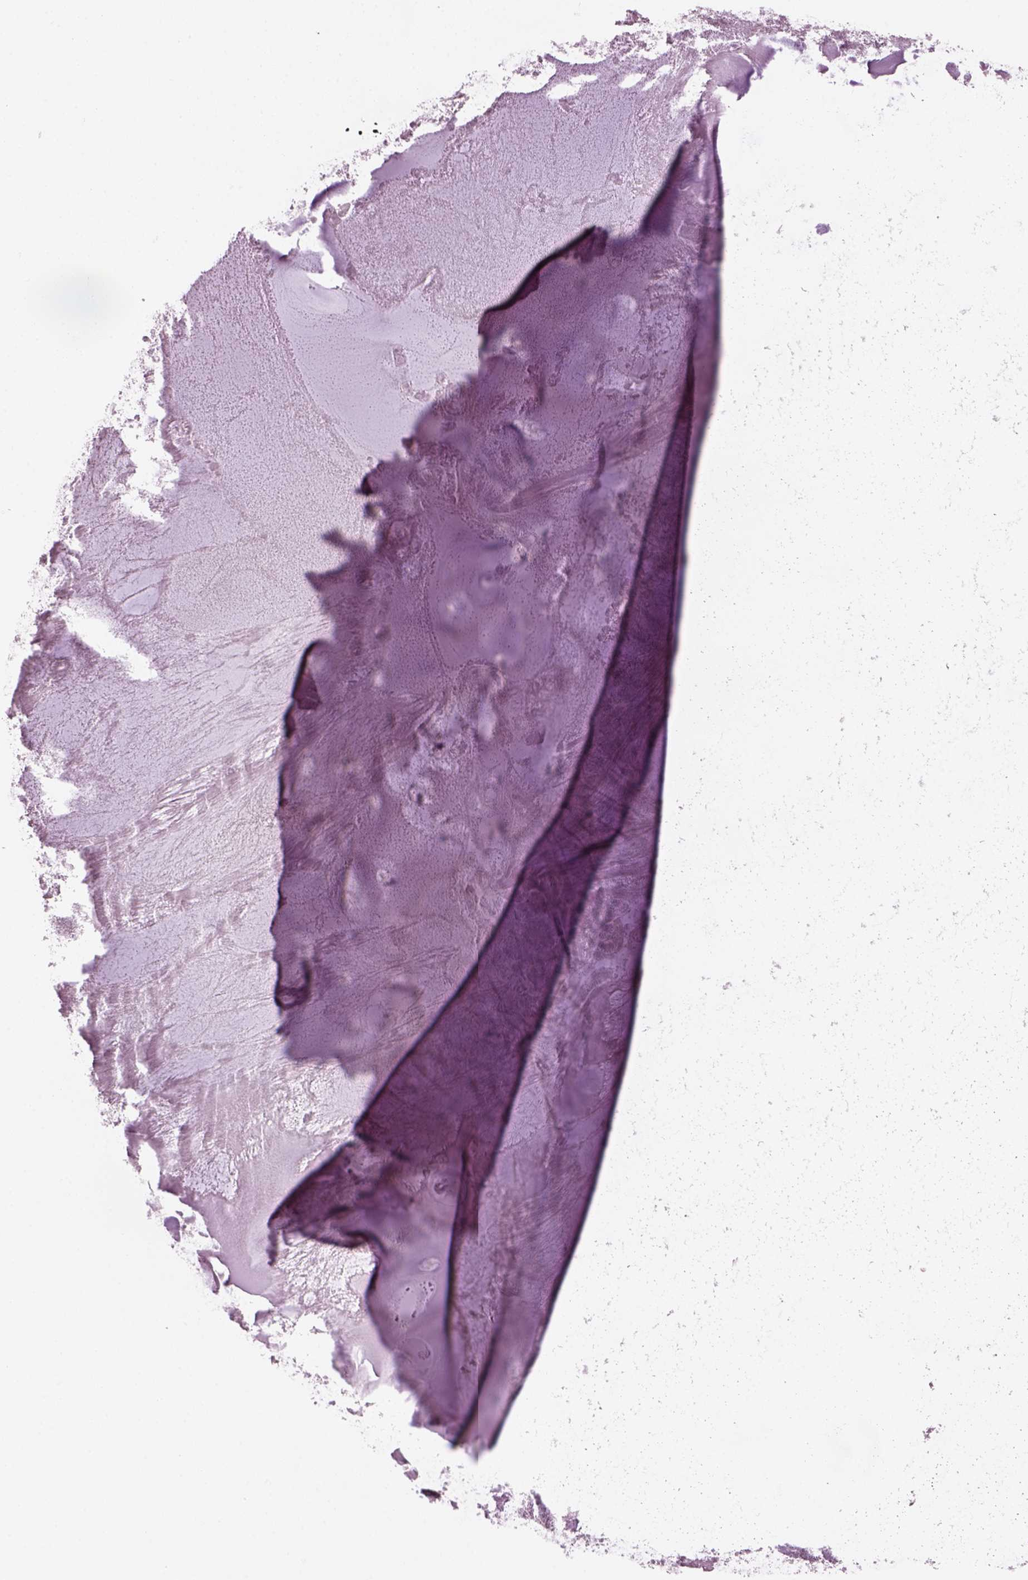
{"staining": {"intensity": "negative", "quantity": "none", "location": "none"}, "tissue": "adipose tissue", "cell_type": "Adipocytes", "image_type": "normal", "snomed": [{"axis": "morphology", "description": "Normal tissue, NOS"}, {"axis": "morphology", "description": "Squamous cell carcinoma, NOS"}, {"axis": "topography", "description": "Cartilage tissue"}, {"axis": "topography", "description": "Lung"}], "caption": "Immunohistochemical staining of benign adipose tissue shows no significant expression in adipocytes. (DAB IHC with hematoxylin counter stain).", "gene": "KRTAP3", "patient": {"sex": "male", "age": 66}}